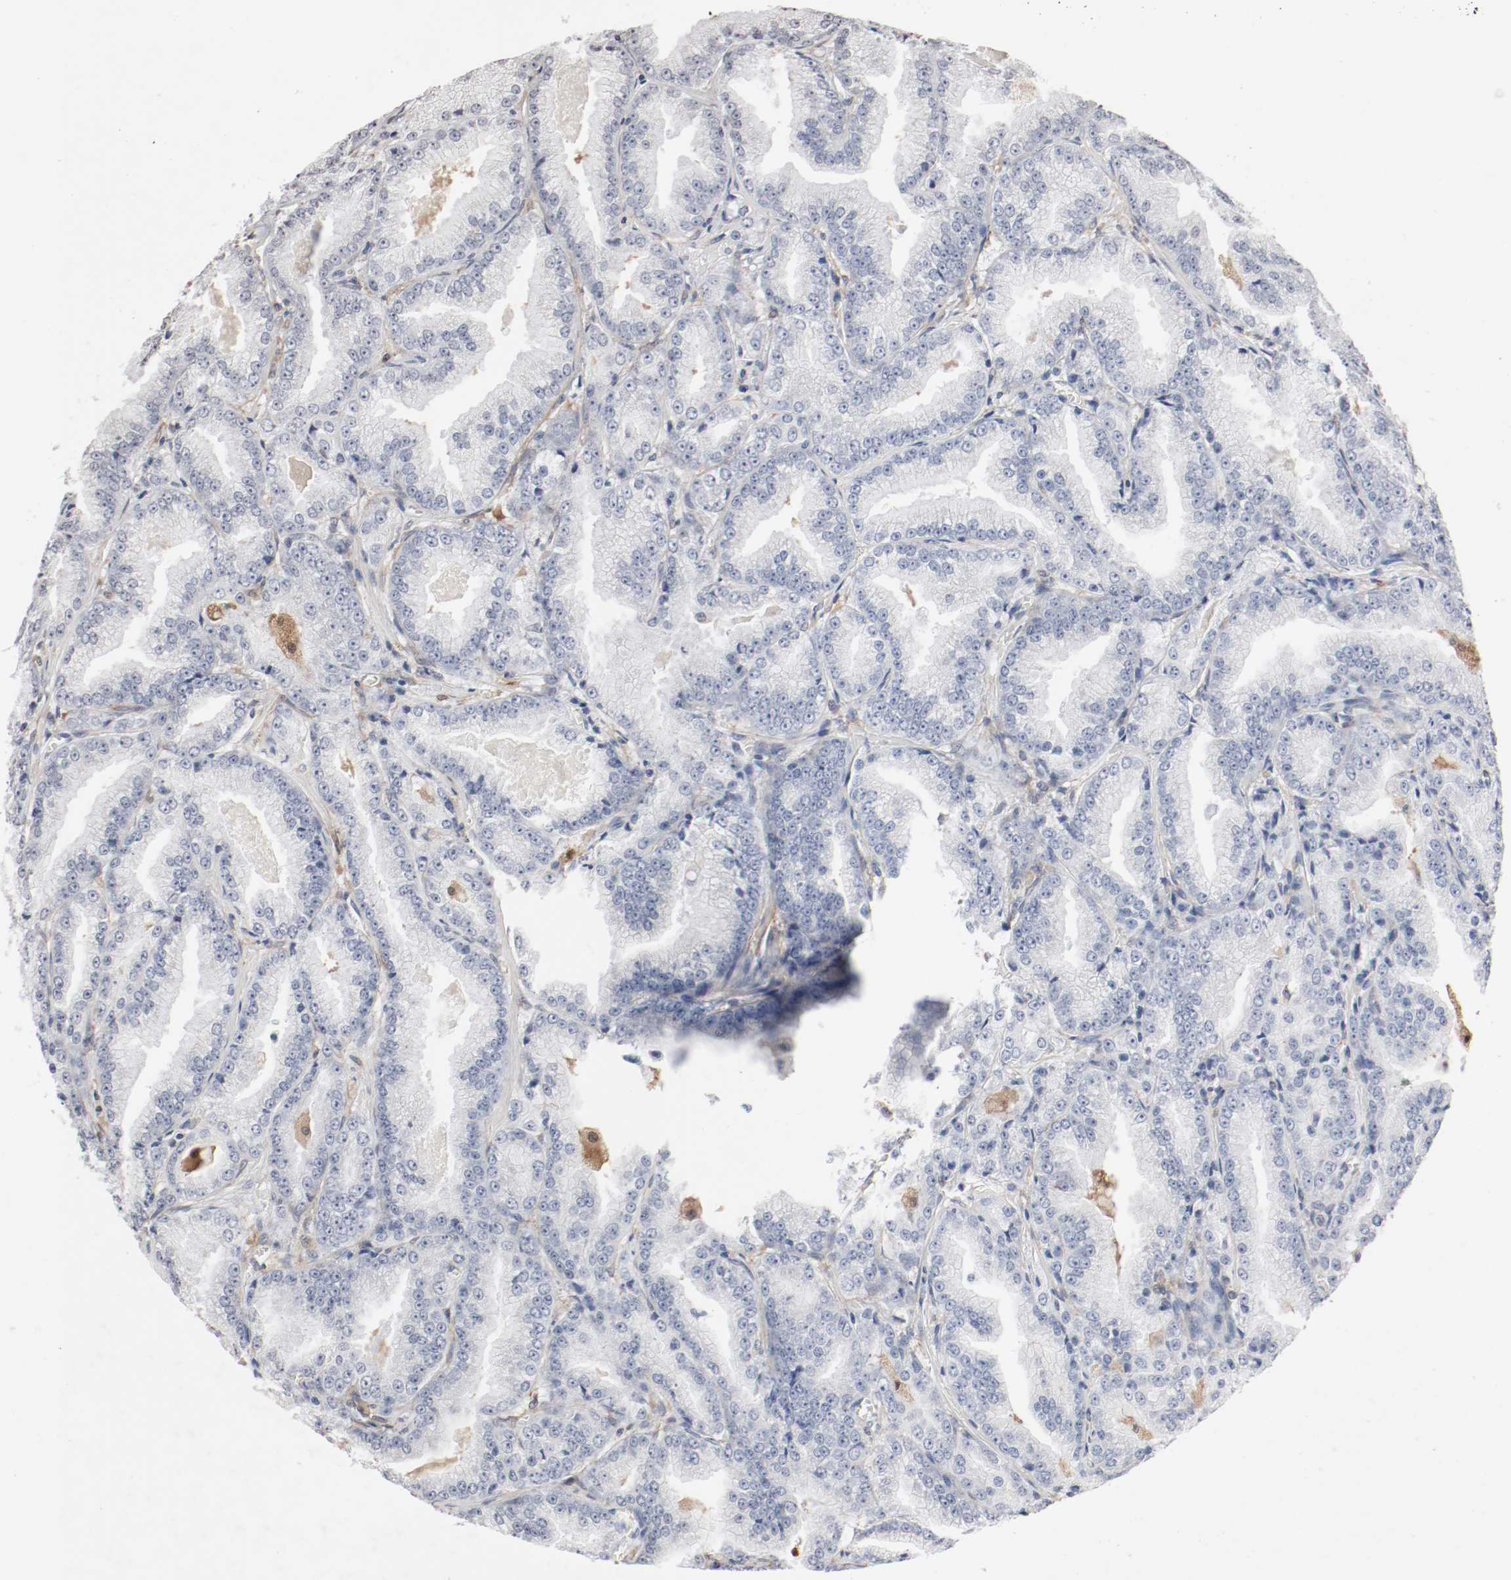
{"staining": {"intensity": "negative", "quantity": "none", "location": "none"}, "tissue": "prostate cancer", "cell_type": "Tumor cells", "image_type": "cancer", "snomed": [{"axis": "morphology", "description": "Adenocarcinoma, High grade"}, {"axis": "topography", "description": "Prostate"}], "caption": "This is an IHC micrograph of human prostate cancer (adenocarcinoma (high-grade)). There is no expression in tumor cells.", "gene": "WASL", "patient": {"sex": "male", "age": 61}}